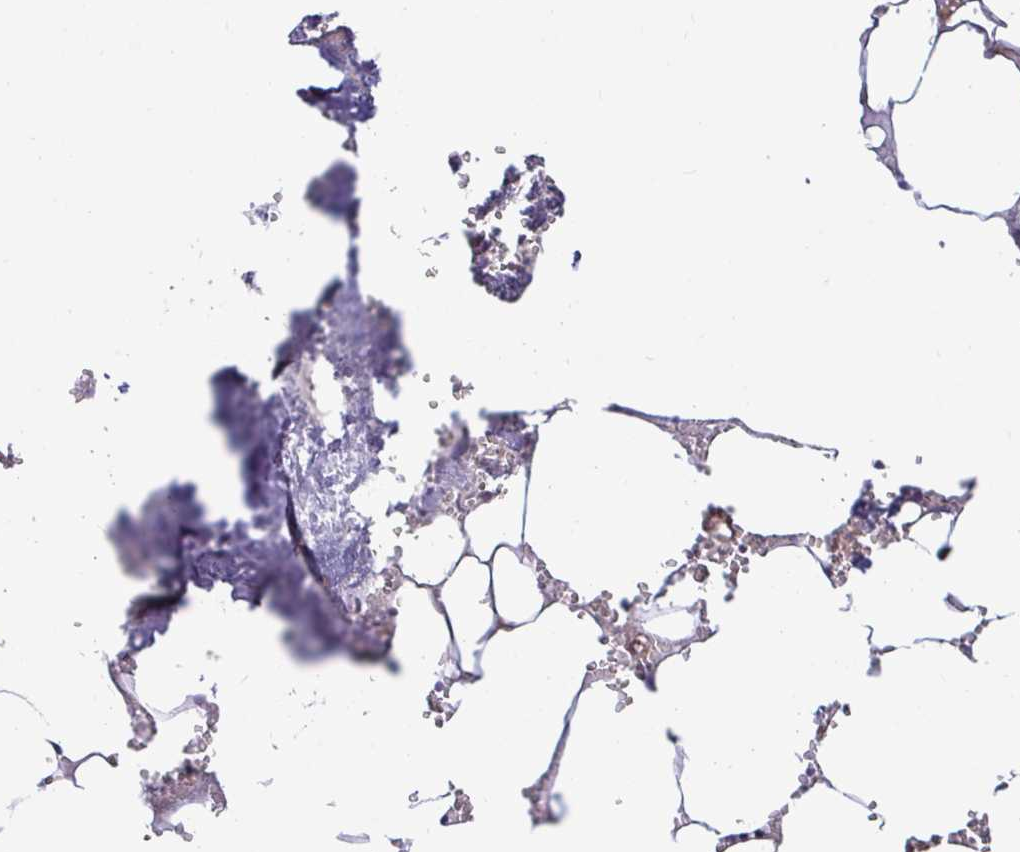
{"staining": {"intensity": "moderate", "quantity": "<25%", "location": "cytoplasmic/membranous"}, "tissue": "bone marrow", "cell_type": "Hematopoietic cells", "image_type": "normal", "snomed": [{"axis": "morphology", "description": "Normal tissue, NOS"}, {"axis": "topography", "description": "Bone marrow"}], "caption": "High-magnification brightfield microscopy of unremarkable bone marrow stained with DAB (3,3'-diaminobenzidine) (brown) and counterstained with hematoxylin (blue). hematopoietic cells exhibit moderate cytoplasmic/membranous positivity is appreciated in approximately<25% of cells.", "gene": "TIMM50", "patient": {"sex": "male", "age": 54}}